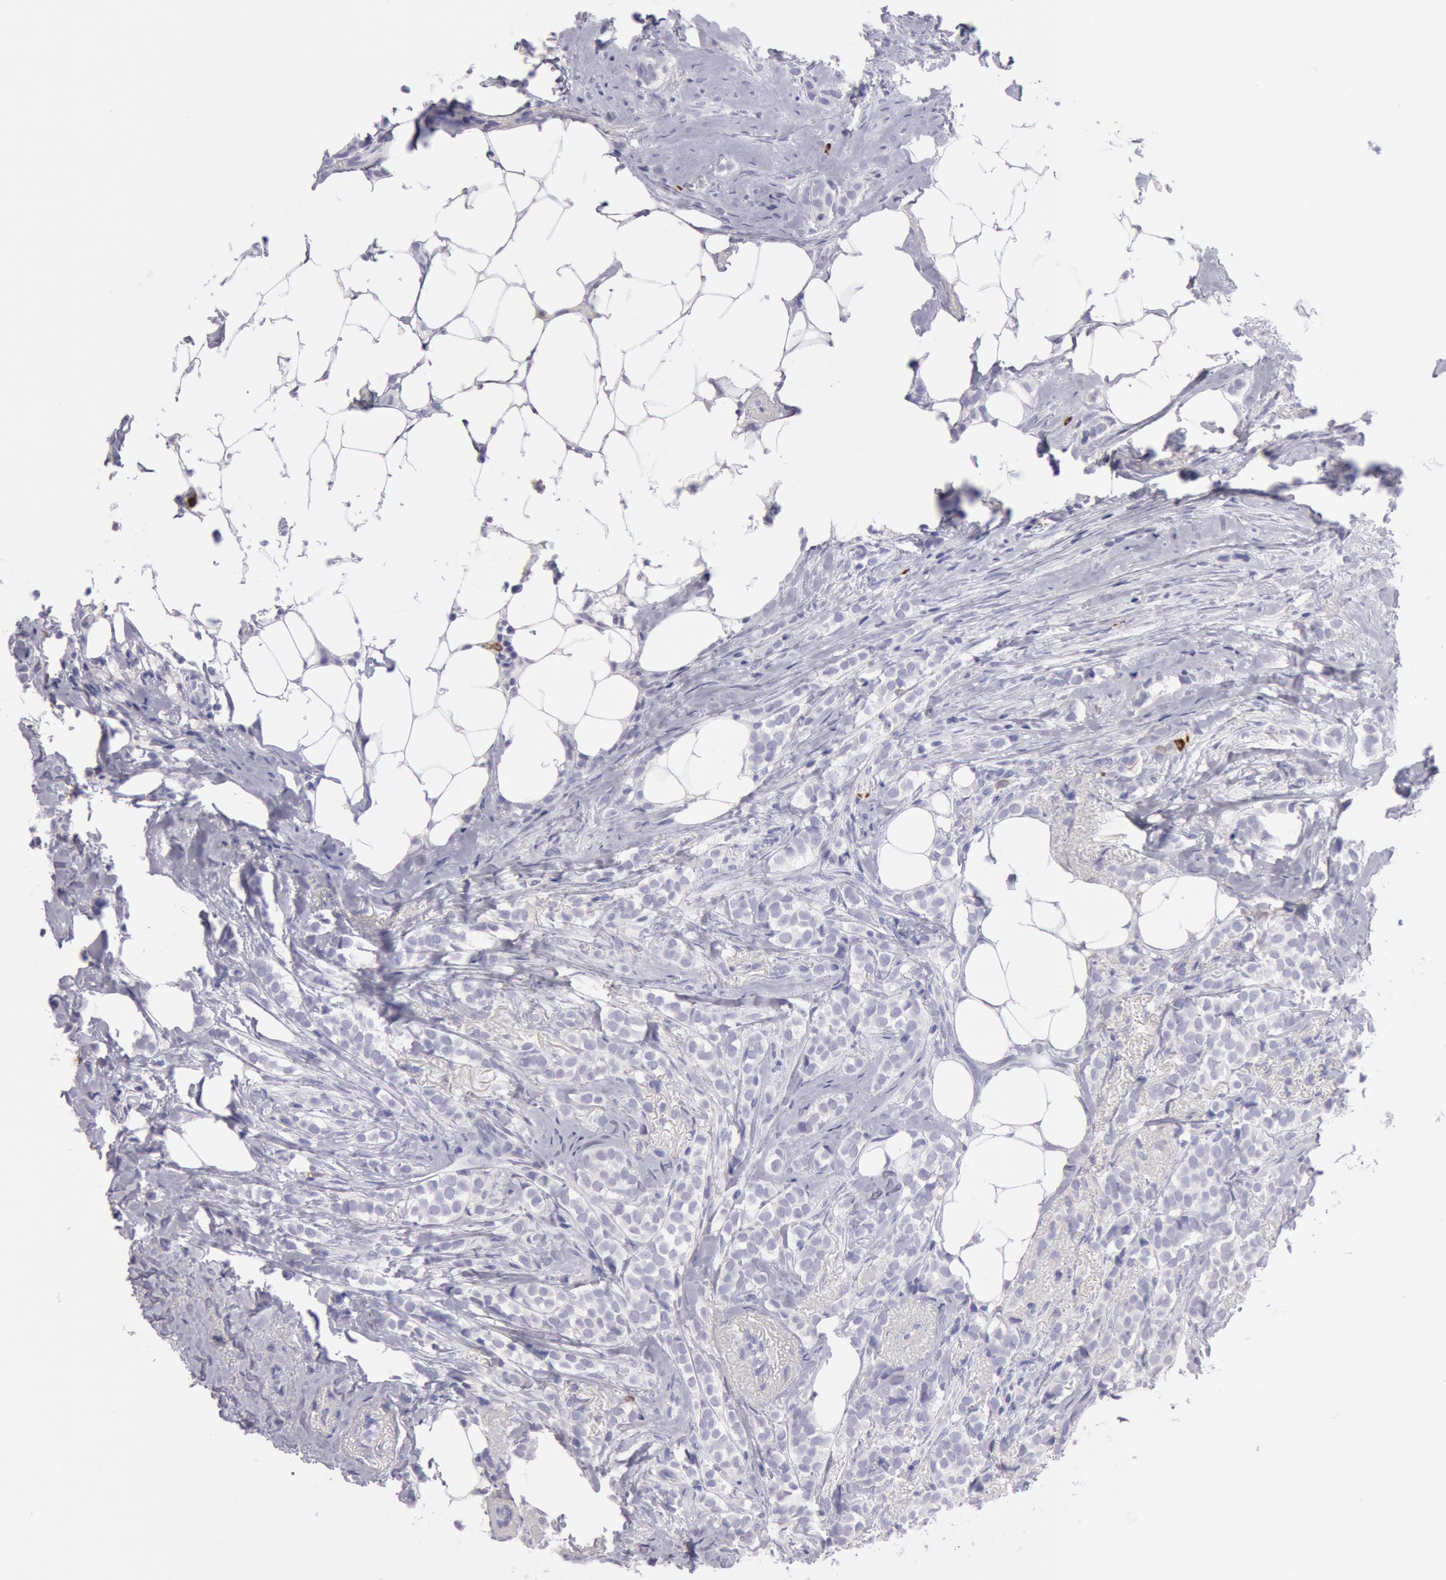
{"staining": {"intensity": "negative", "quantity": "none", "location": "none"}, "tissue": "breast cancer", "cell_type": "Tumor cells", "image_type": "cancer", "snomed": [{"axis": "morphology", "description": "Lobular carcinoma"}, {"axis": "topography", "description": "Breast"}], "caption": "Image shows no protein staining in tumor cells of breast cancer tissue. The staining is performed using DAB (3,3'-diaminobenzidine) brown chromogen with nuclei counter-stained in using hematoxylin.", "gene": "FCN1", "patient": {"sex": "female", "age": 56}}